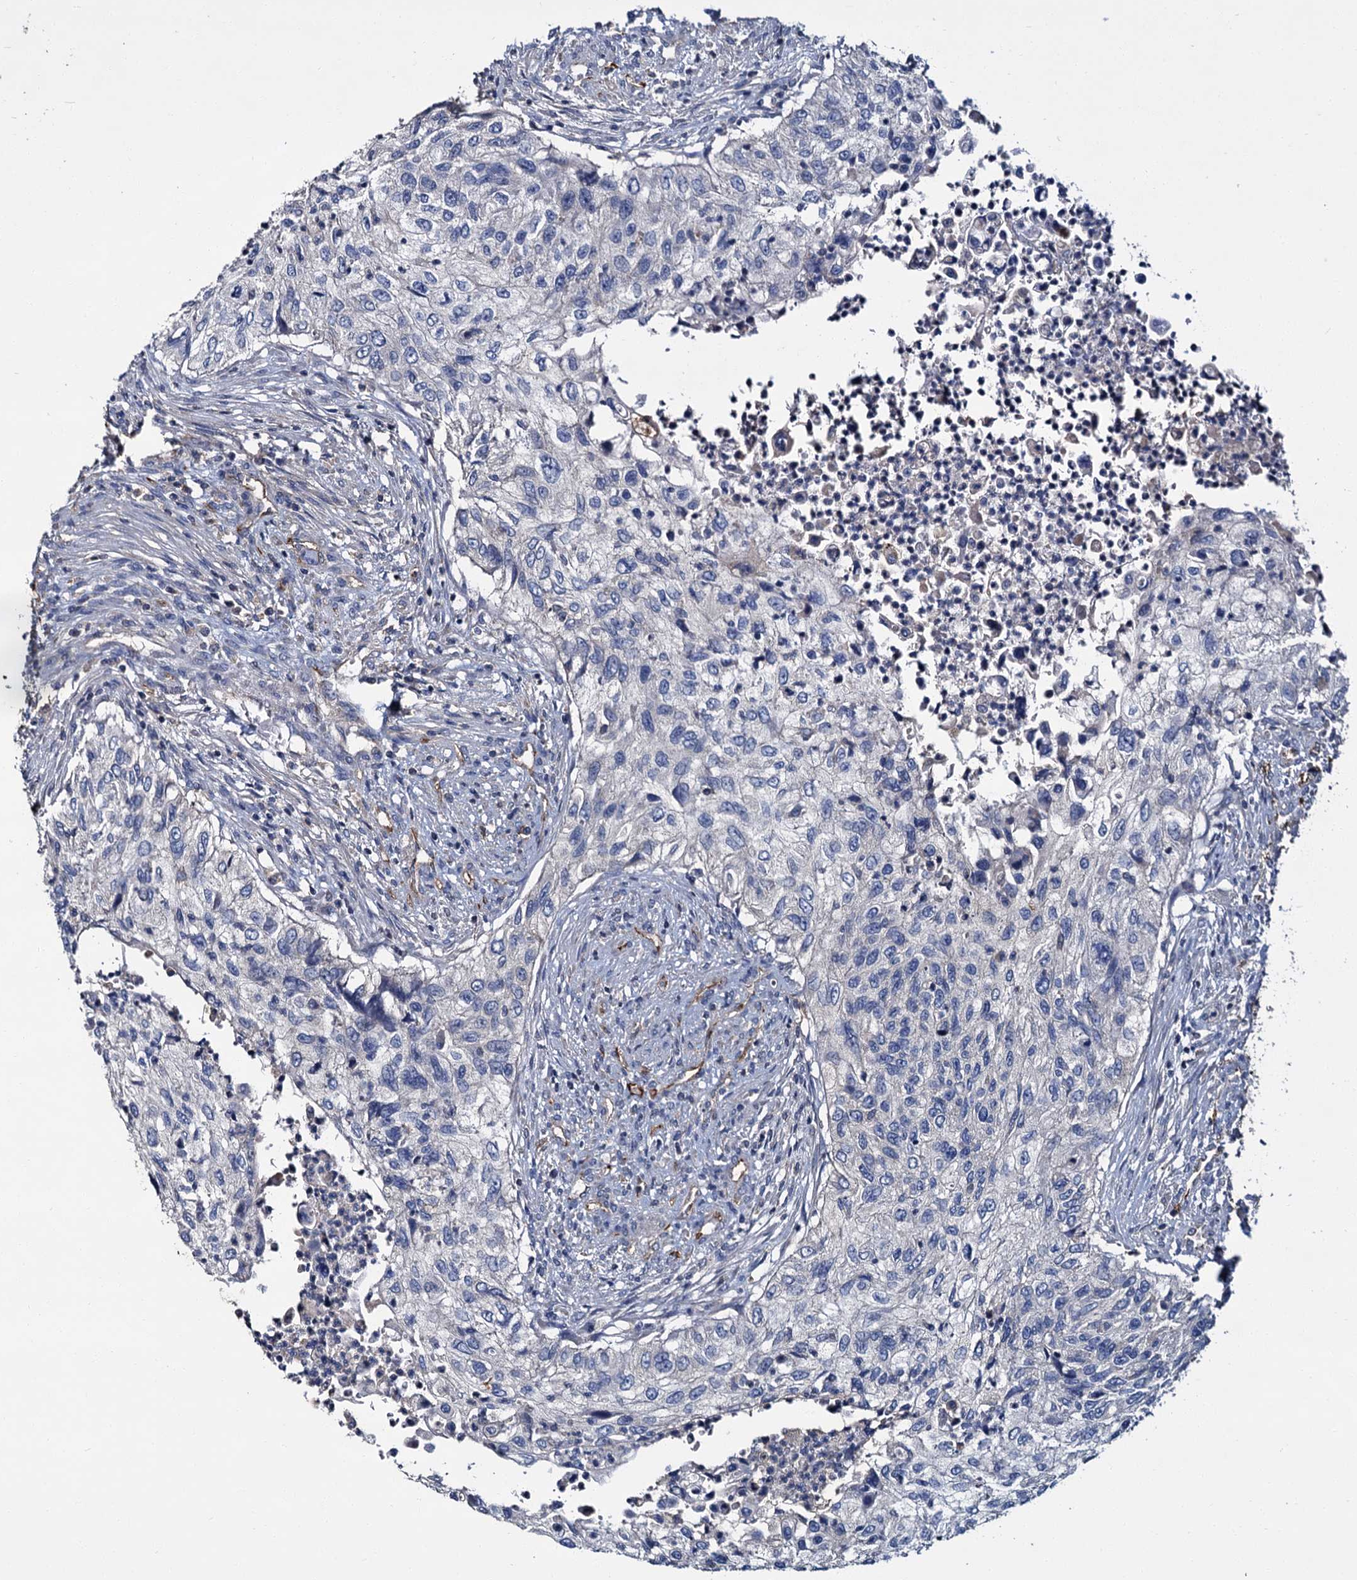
{"staining": {"intensity": "negative", "quantity": "none", "location": "none"}, "tissue": "urothelial cancer", "cell_type": "Tumor cells", "image_type": "cancer", "snomed": [{"axis": "morphology", "description": "Urothelial carcinoma, High grade"}, {"axis": "topography", "description": "Urinary bladder"}], "caption": "Photomicrograph shows no protein positivity in tumor cells of urothelial cancer tissue.", "gene": "CACNA1C", "patient": {"sex": "female", "age": 60}}